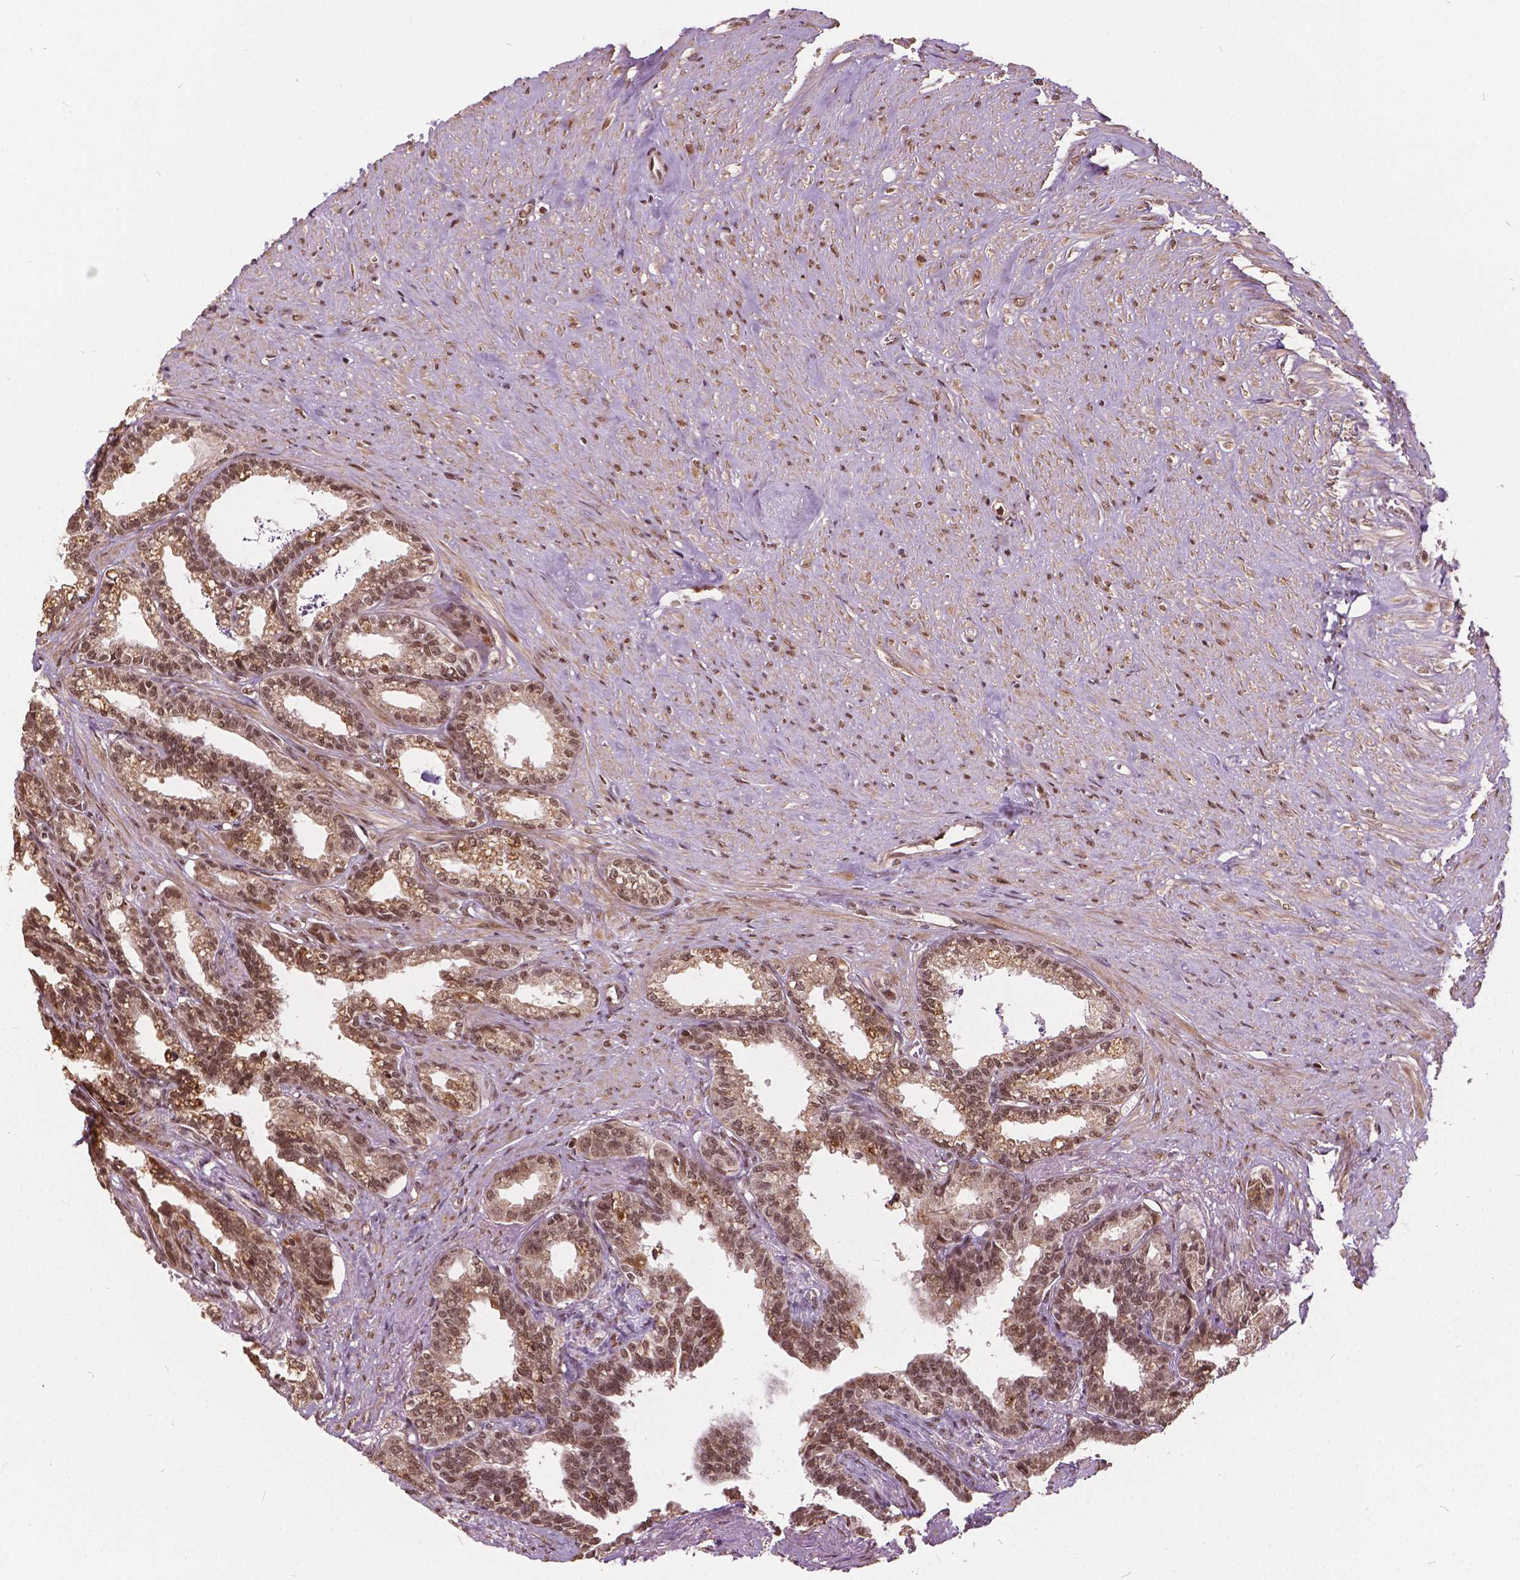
{"staining": {"intensity": "moderate", "quantity": "25%-75%", "location": "nuclear"}, "tissue": "seminal vesicle", "cell_type": "Glandular cells", "image_type": "normal", "snomed": [{"axis": "morphology", "description": "Normal tissue, NOS"}, {"axis": "morphology", "description": "Urothelial carcinoma, NOS"}, {"axis": "topography", "description": "Urinary bladder"}, {"axis": "topography", "description": "Seminal veicle"}], "caption": "Human seminal vesicle stained for a protein (brown) displays moderate nuclear positive expression in about 25%-75% of glandular cells.", "gene": "GPS2", "patient": {"sex": "male", "age": 76}}